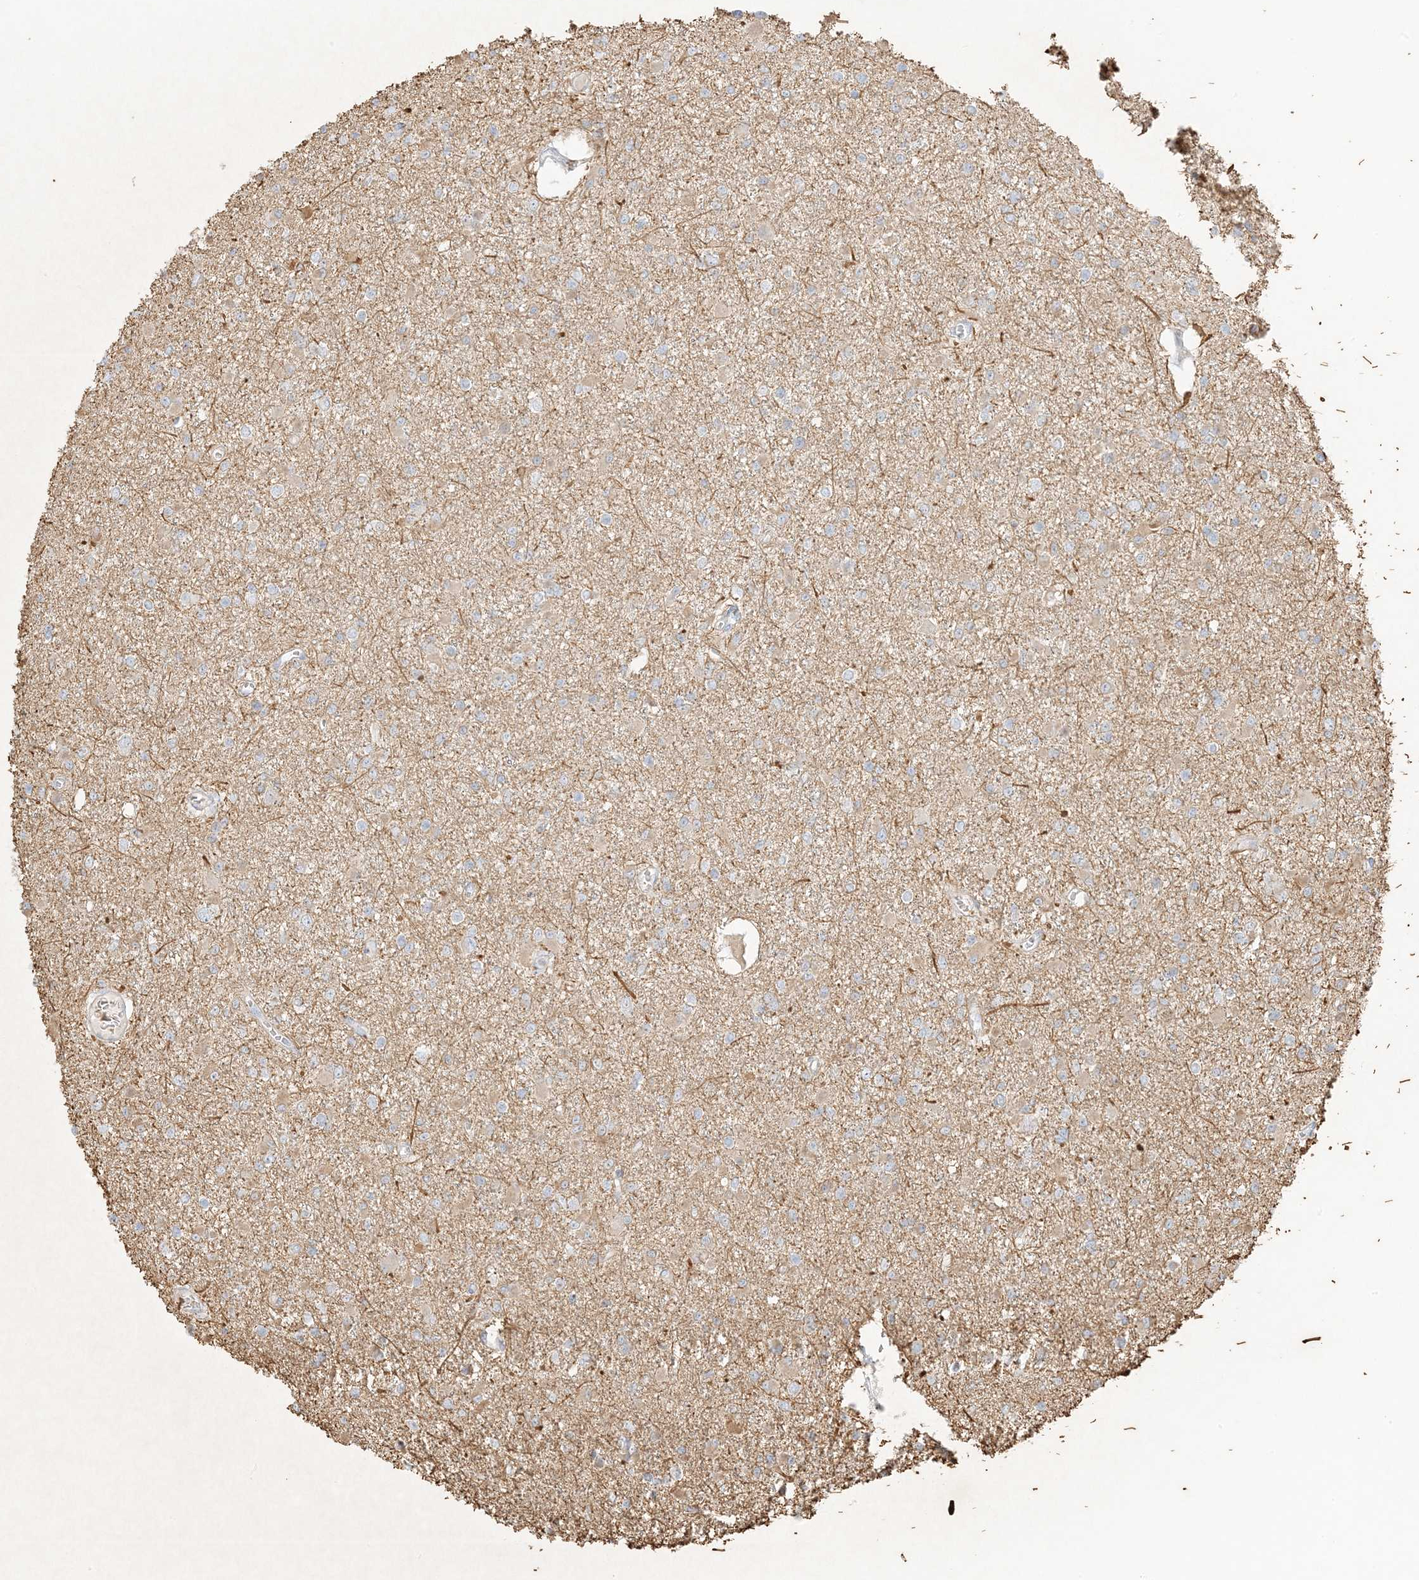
{"staining": {"intensity": "weak", "quantity": "<25%", "location": "cytoplasmic/membranous"}, "tissue": "glioma", "cell_type": "Tumor cells", "image_type": "cancer", "snomed": [{"axis": "morphology", "description": "Glioma, malignant, Low grade"}, {"axis": "topography", "description": "Brain"}], "caption": "Human glioma stained for a protein using immunohistochemistry (IHC) shows no staining in tumor cells.", "gene": "ETAA1", "patient": {"sex": "female", "age": 22}}